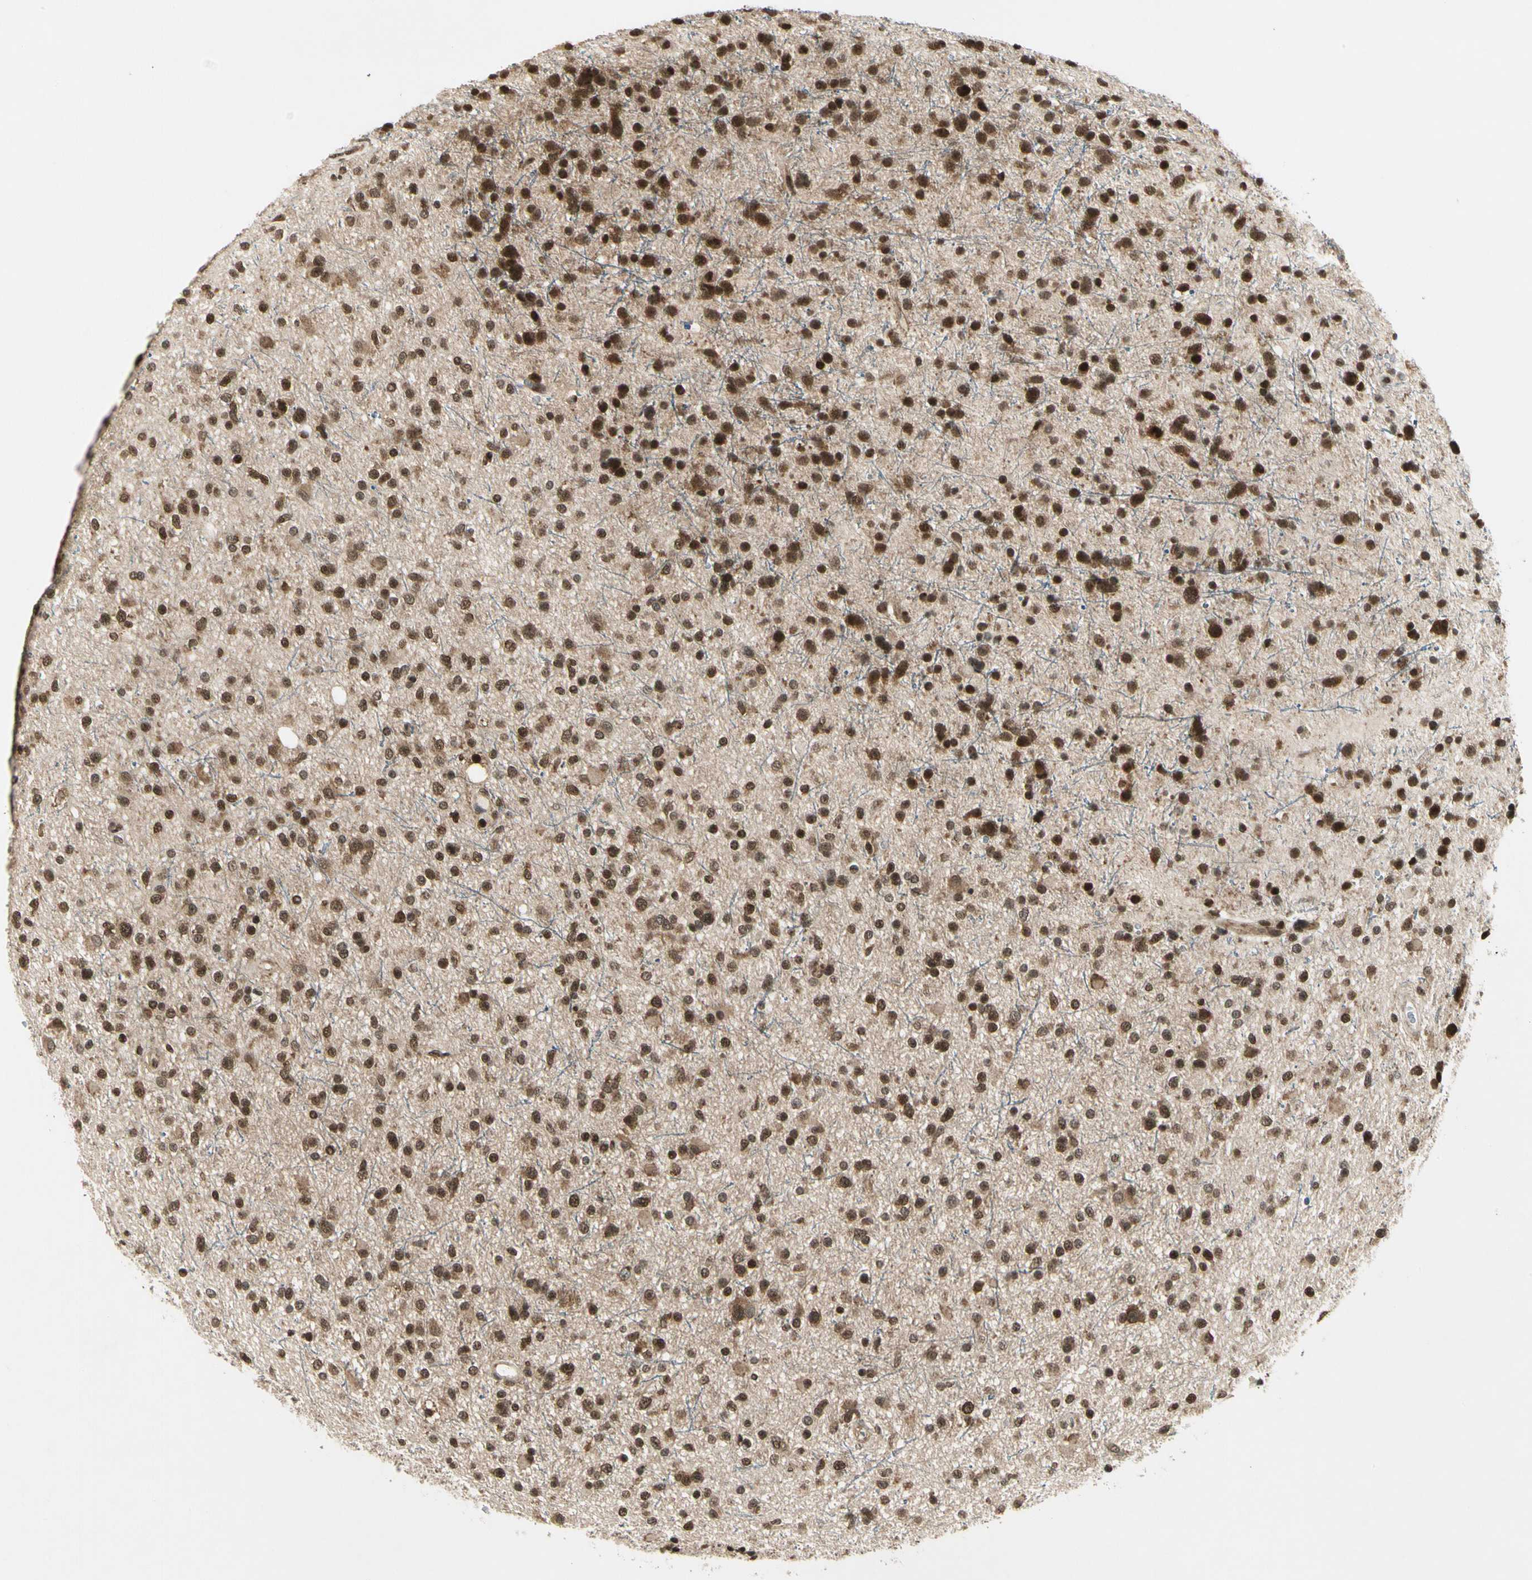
{"staining": {"intensity": "moderate", "quantity": ">75%", "location": "cytoplasmic/membranous,nuclear"}, "tissue": "glioma", "cell_type": "Tumor cells", "image_type": "cancer", "snomed": [{"axis": "morphology", "description": "Glioma, malignant, High grade"}, {"axis": "topography", "description": "Brain"}], "caption": "Immunohistochemical staining of human malignant glioma (high-grade) exhibits moderate cytoplasmic/membranous and nuclear protein positivity in approximately >75% of tumor cells.", "gene": "SMN2", "patient": {"sex": "male", "age": 33}}